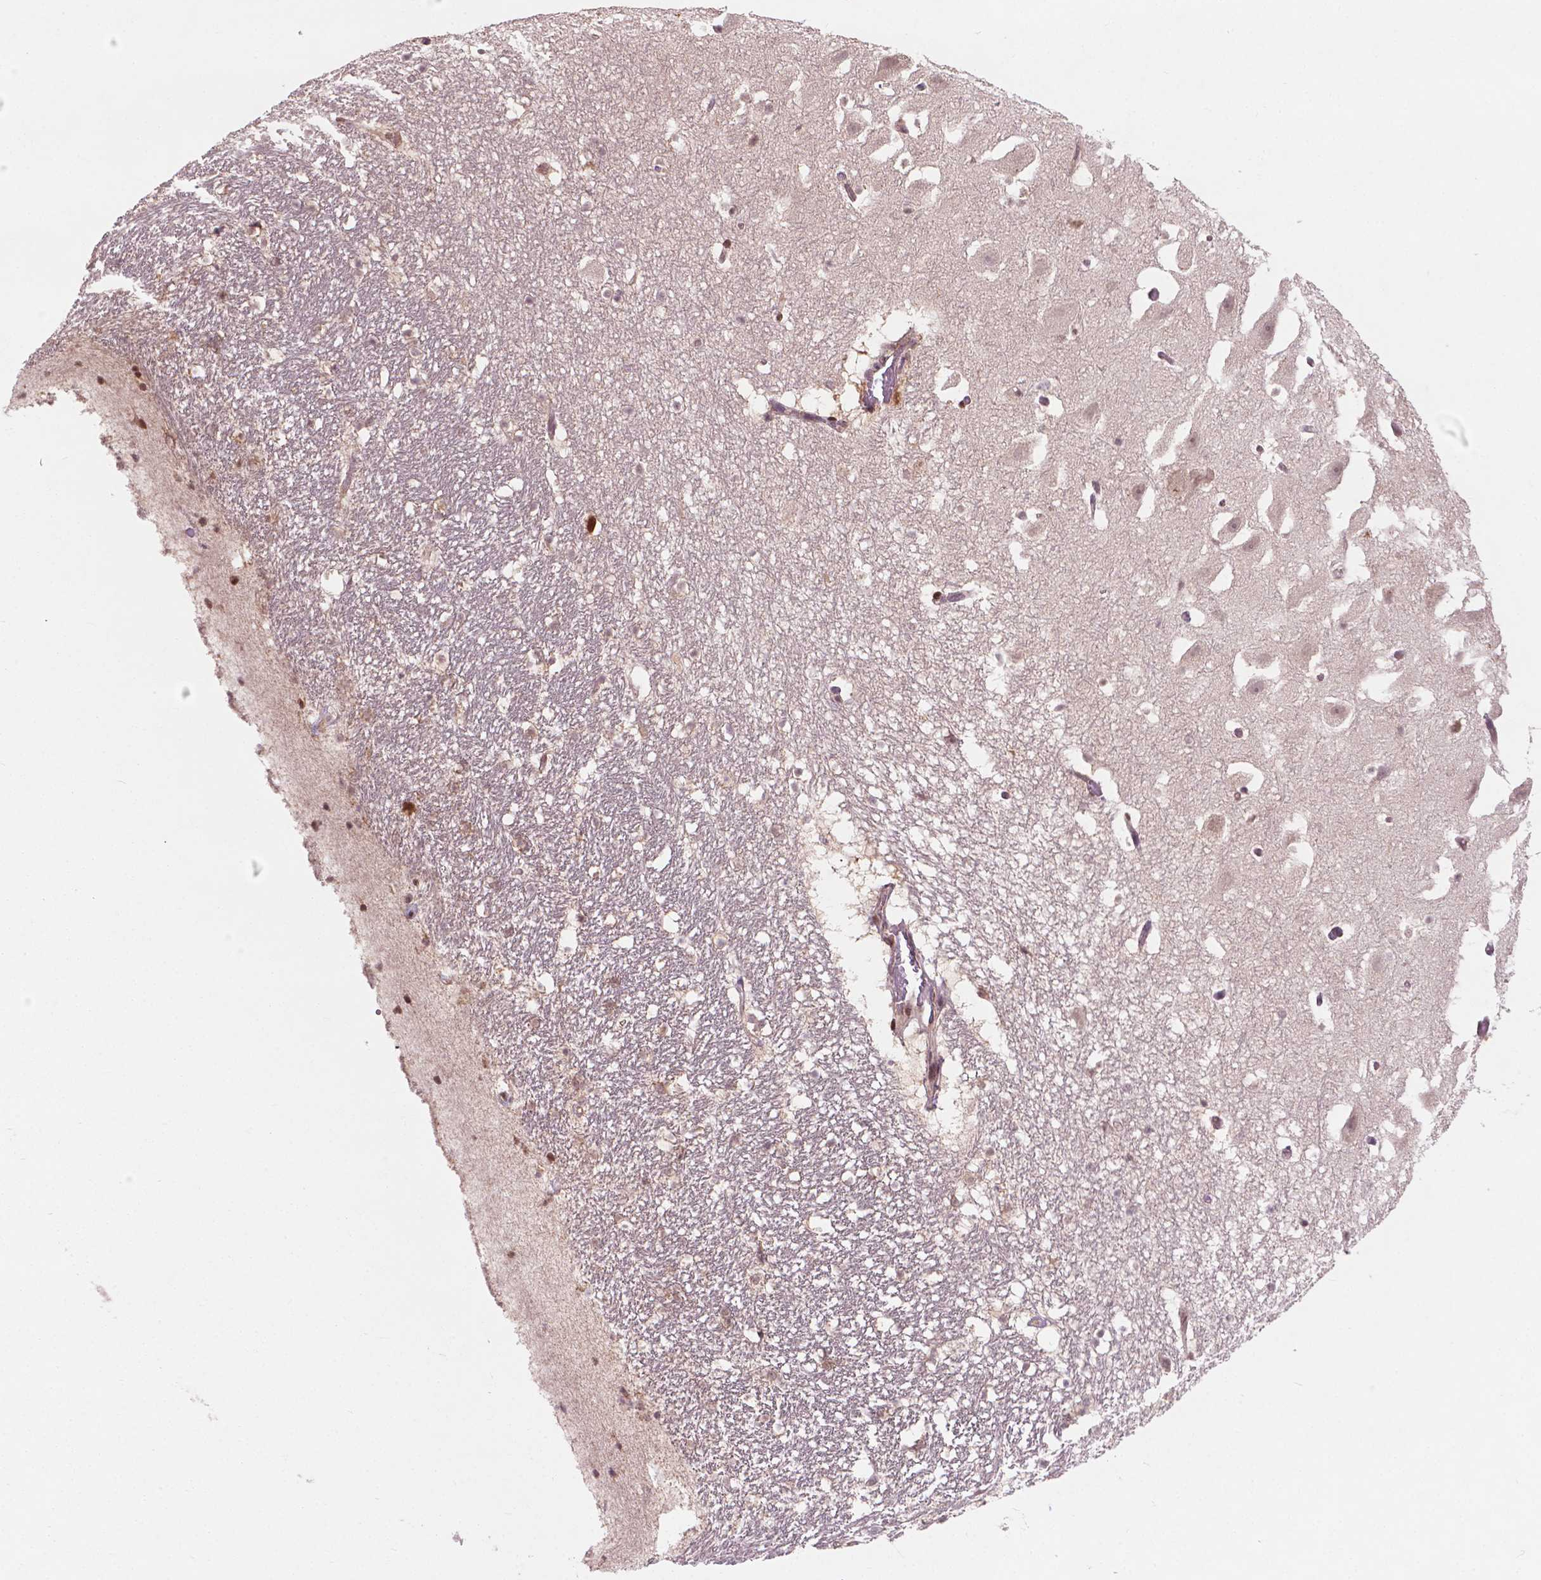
{"staining": {"intensity": "moderate", "quantity": "25%-75%", "location": "nuclear"}, "tissue": "hippocampus", "cell_type": "Glial cells", "image_type": "normal", "snomed": [{"axis": "morphology", "description": "Normal tissue, NOS"}, {"axis": "topography", "description": "Hippocampus"}], "caption": "The immunohistochemical stain highlights moderate nuclear staining in glial cells of normal hippocampus.", "gene": "NFAT5", "patient": {"sex": "male", "age": 26}}